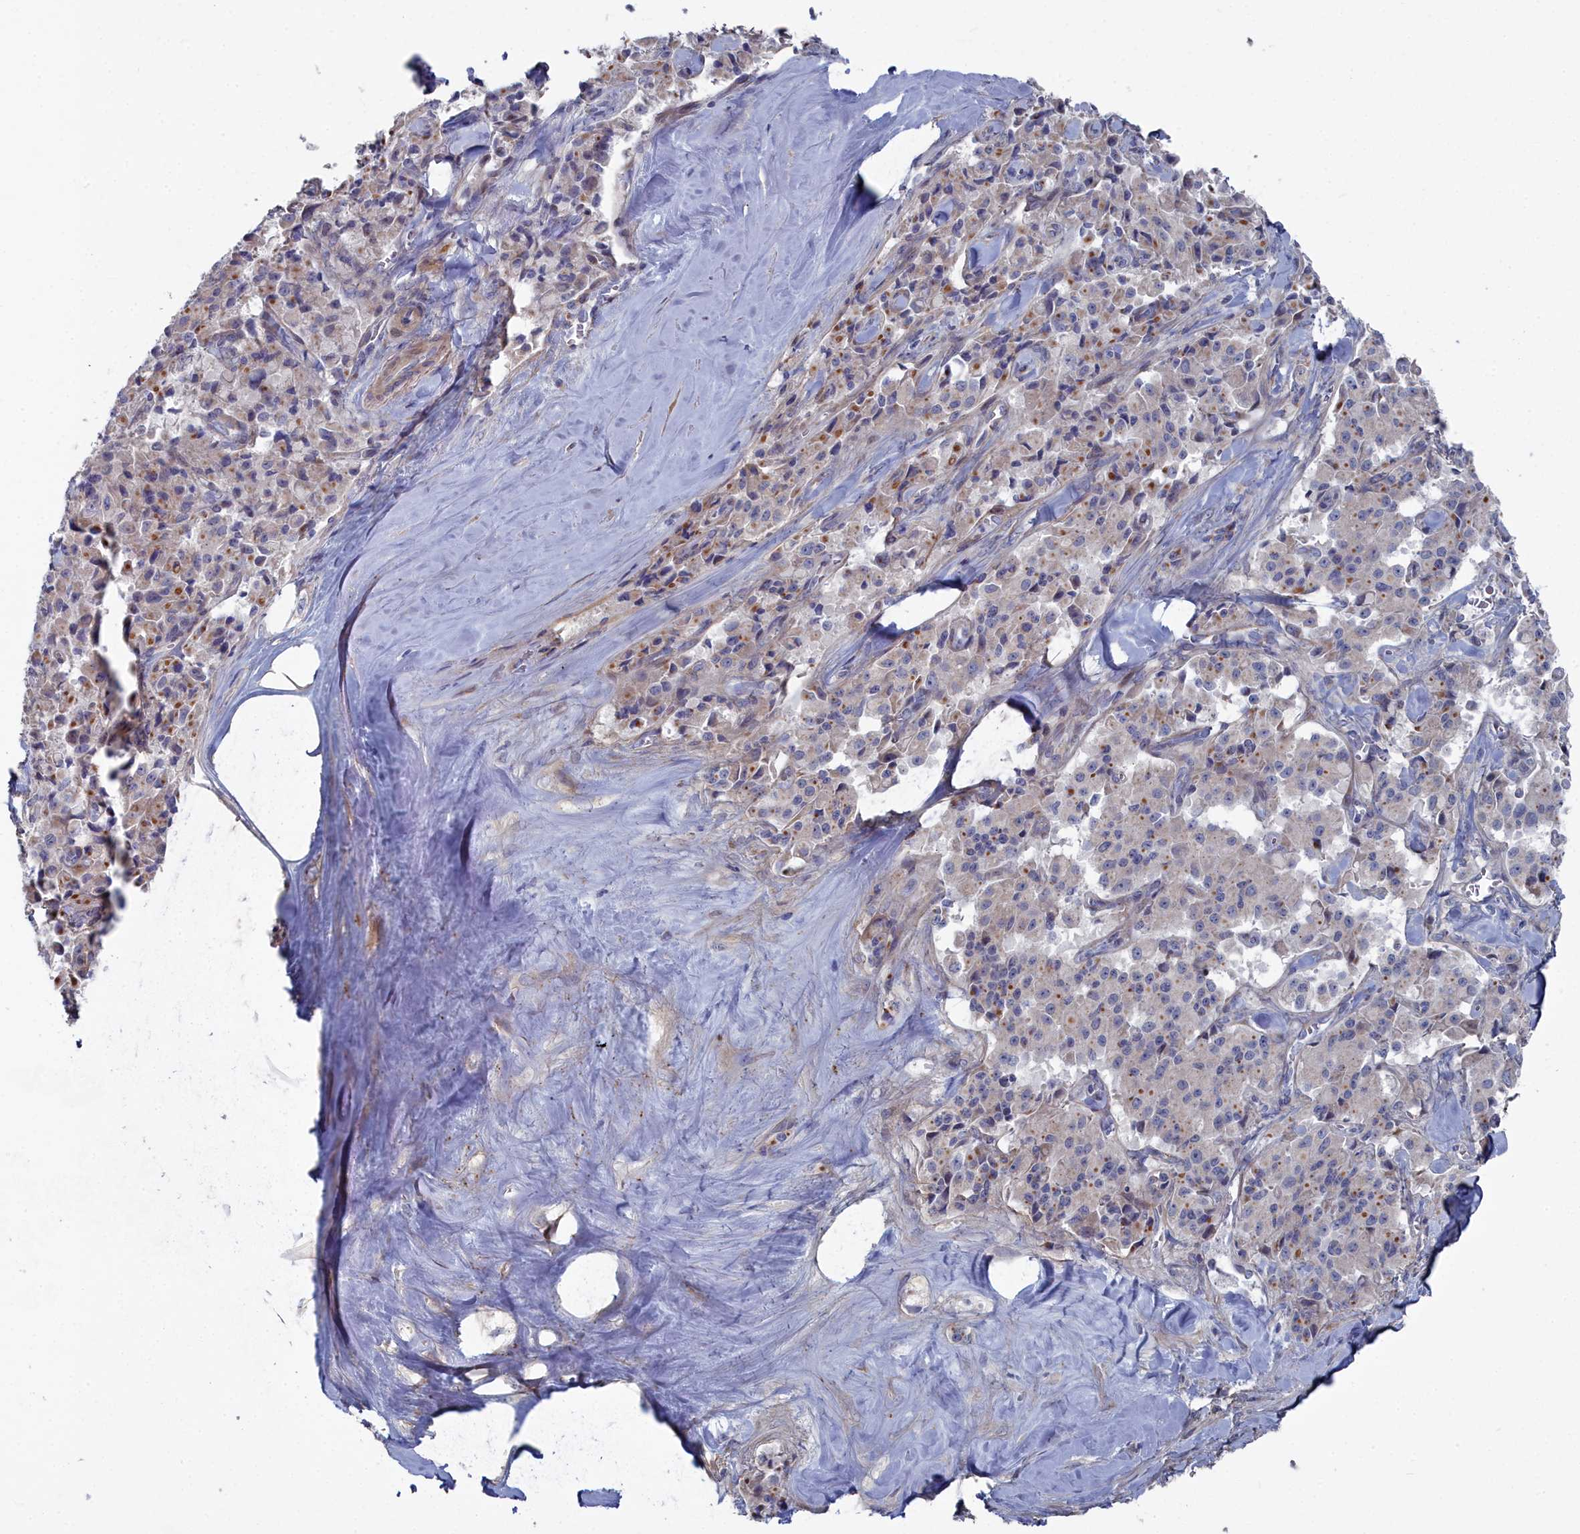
{"staining": {"intensity": "moderate", "quantity": "25%-75%", "location": "cytoplasmic/membranous"}, "tissue": "pancreatic cancer", "cell_type": "Tumor cells", "image_type": "cancer", "snomed": [{"axis": "morphology", "description": "Adenocarcinoma, NOS"}, {"axis": "topography", "description": "Pancreas"}], "caption": "Immunohistochemistry photomicrograph of human pancreatic cancer (adenocarcinoma) stained for a protein (brown), which exhibits medium levels of moderate cytoplasmic/membranous staining in approximately 25%-75% of tumor cells.", "gene": "SHISAL2A", "patient": {"sex": "male", "age": 65}}